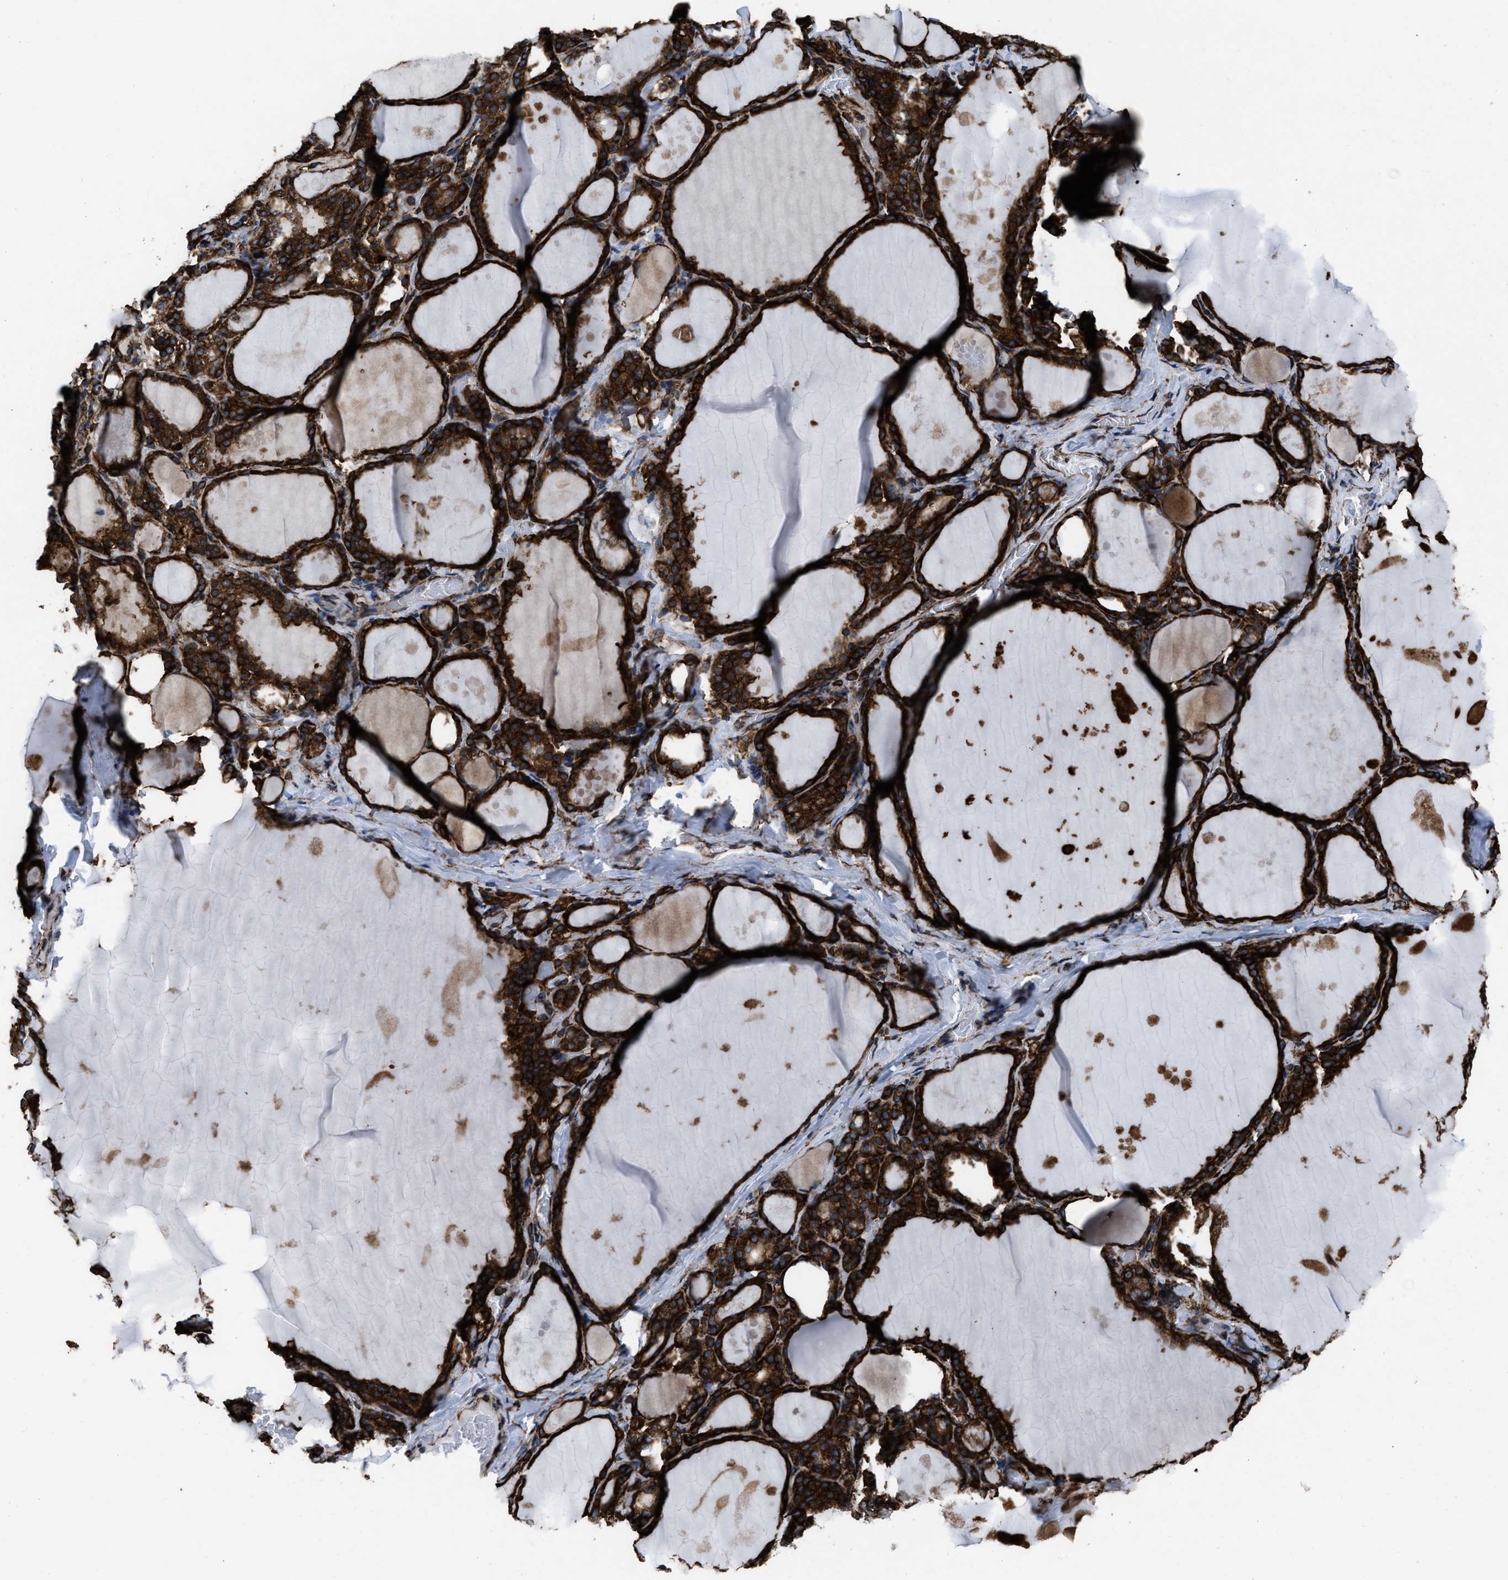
{"staining": {"intensity": "strong", "quantity": ">75%", "location": "cytoplasmic/membranous"}, "tissue": "thyroid gland", "cell_type": "Glandular cells", "image_type": "normal", "snomed": [{"axis": "morphology", "description": "Normal tissue, NOS"}, {"axis": "topography", "description": "Thyroid gland"}], "caption": "An immunohistochemistry micrograph of benign tissue is shown. Protein staining in brown highlights strong cytoplasmic/membranous positivity in thyroid gland within glandular cells.", "gene": "CAPRIN1", "patient": {"sex": "male", "age": 56}}